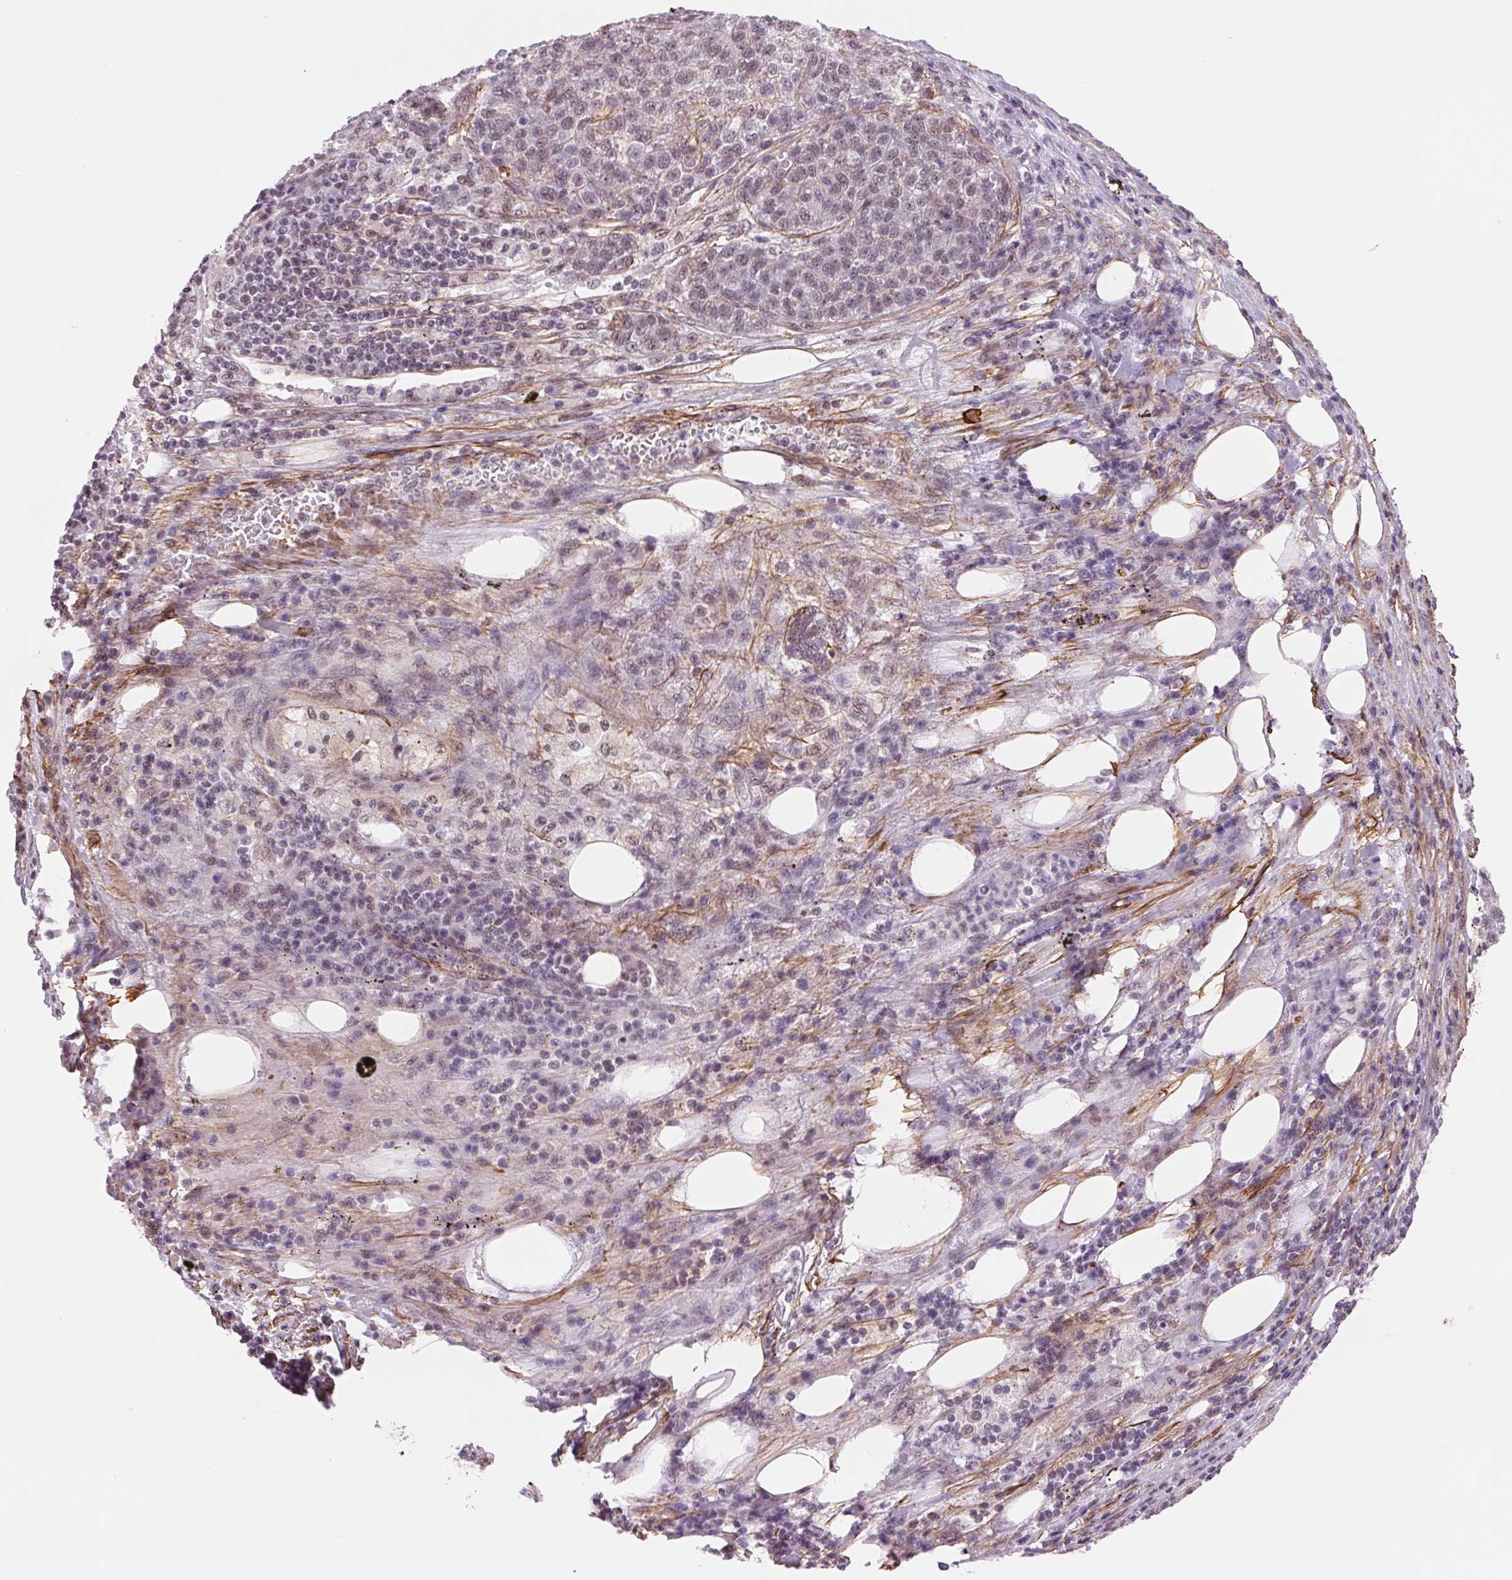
{"staining": {"intensity": "negative", "quantity": "none", "location": "none"}, "tissue": "pancreatic cancer", "cell_type": "Tumor cells", "image_type": "cancer", "snomed": [{"axis": "morphology", "description": "Adenocarcinoma, NOS"}, {"axis": "topography", "description": "Pancreas"}], "caption": "A high-resolution micrograph shows IHC staining of pancreatic cancer, which displays no significant expression in tumor cells.", "gene": "BCAT1", "patient": {"sex": "female", "age": 61}}